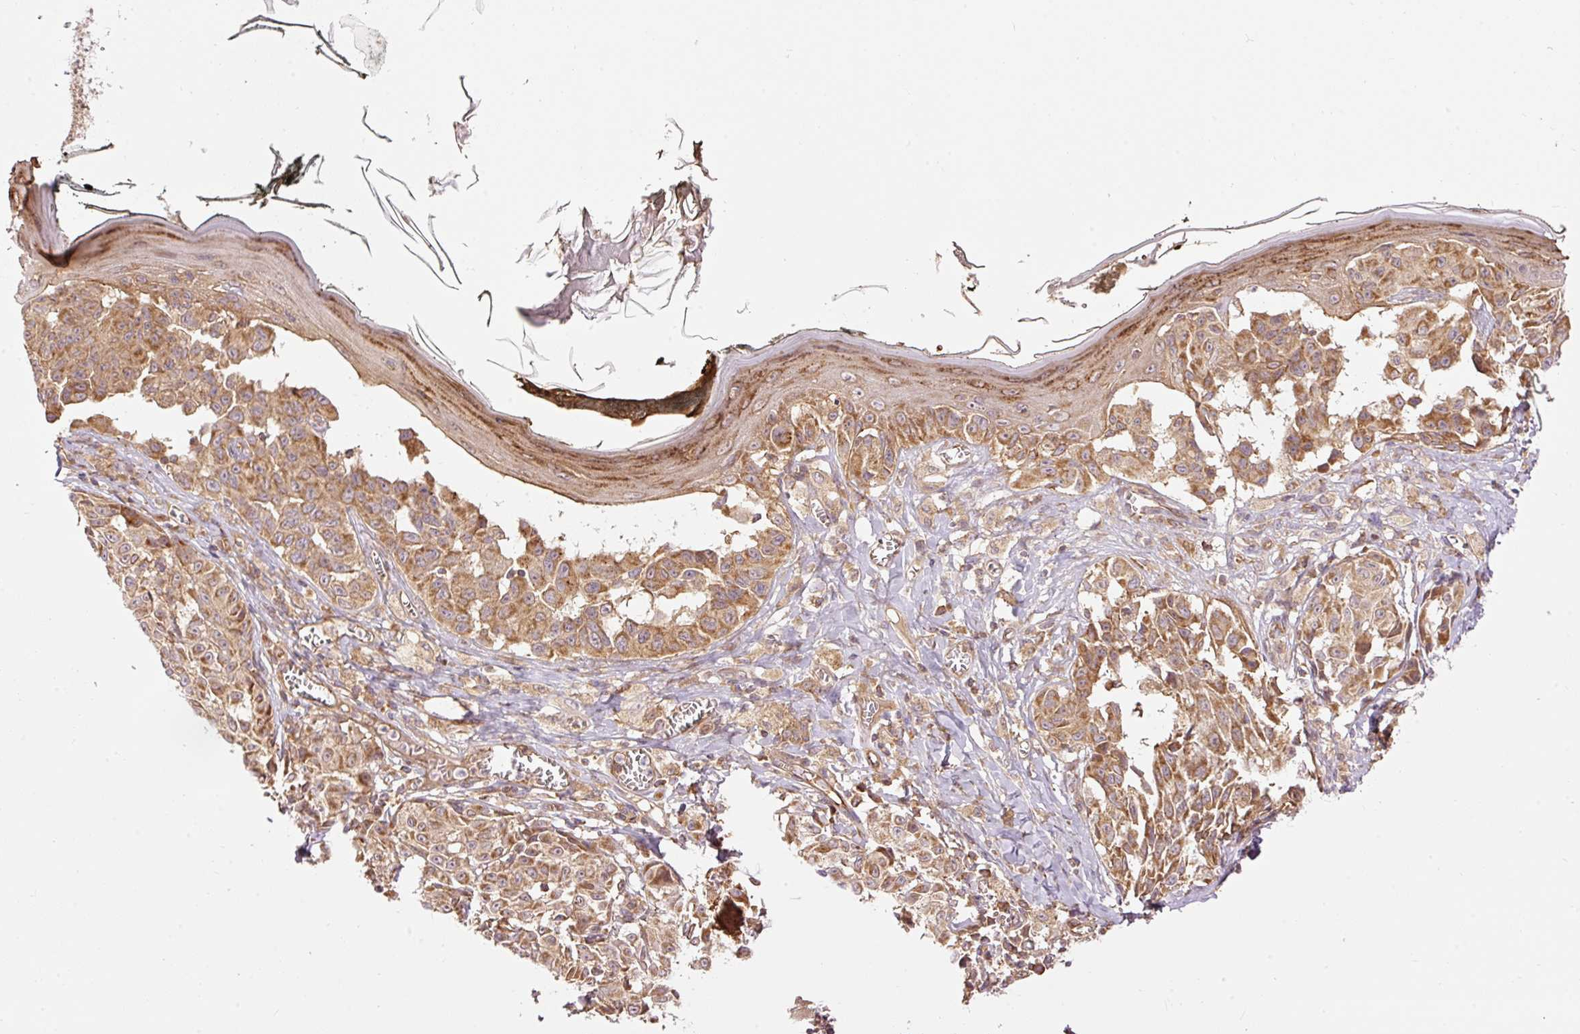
{"staining": {"intensity": "moderate", "quantity": ">75%", "location": "cytoplasmic/membranous"}, "tissue": "melanoma", "cell_type": "Tumor cells", "image_type": "cancer", "snomed": [{"axis": "morphology", "description": "Malignant melanoma, NOS"}, {"axis": "topography", "description": "Skin"}], "caption": "A brown stain shows moderate cytoplasmic/membranous expression of a protein in melanoma tumor cells. Nuclei are stained in blue.", "gene": "ADCY4", "patient": {"sex": "female", "age": 43}}